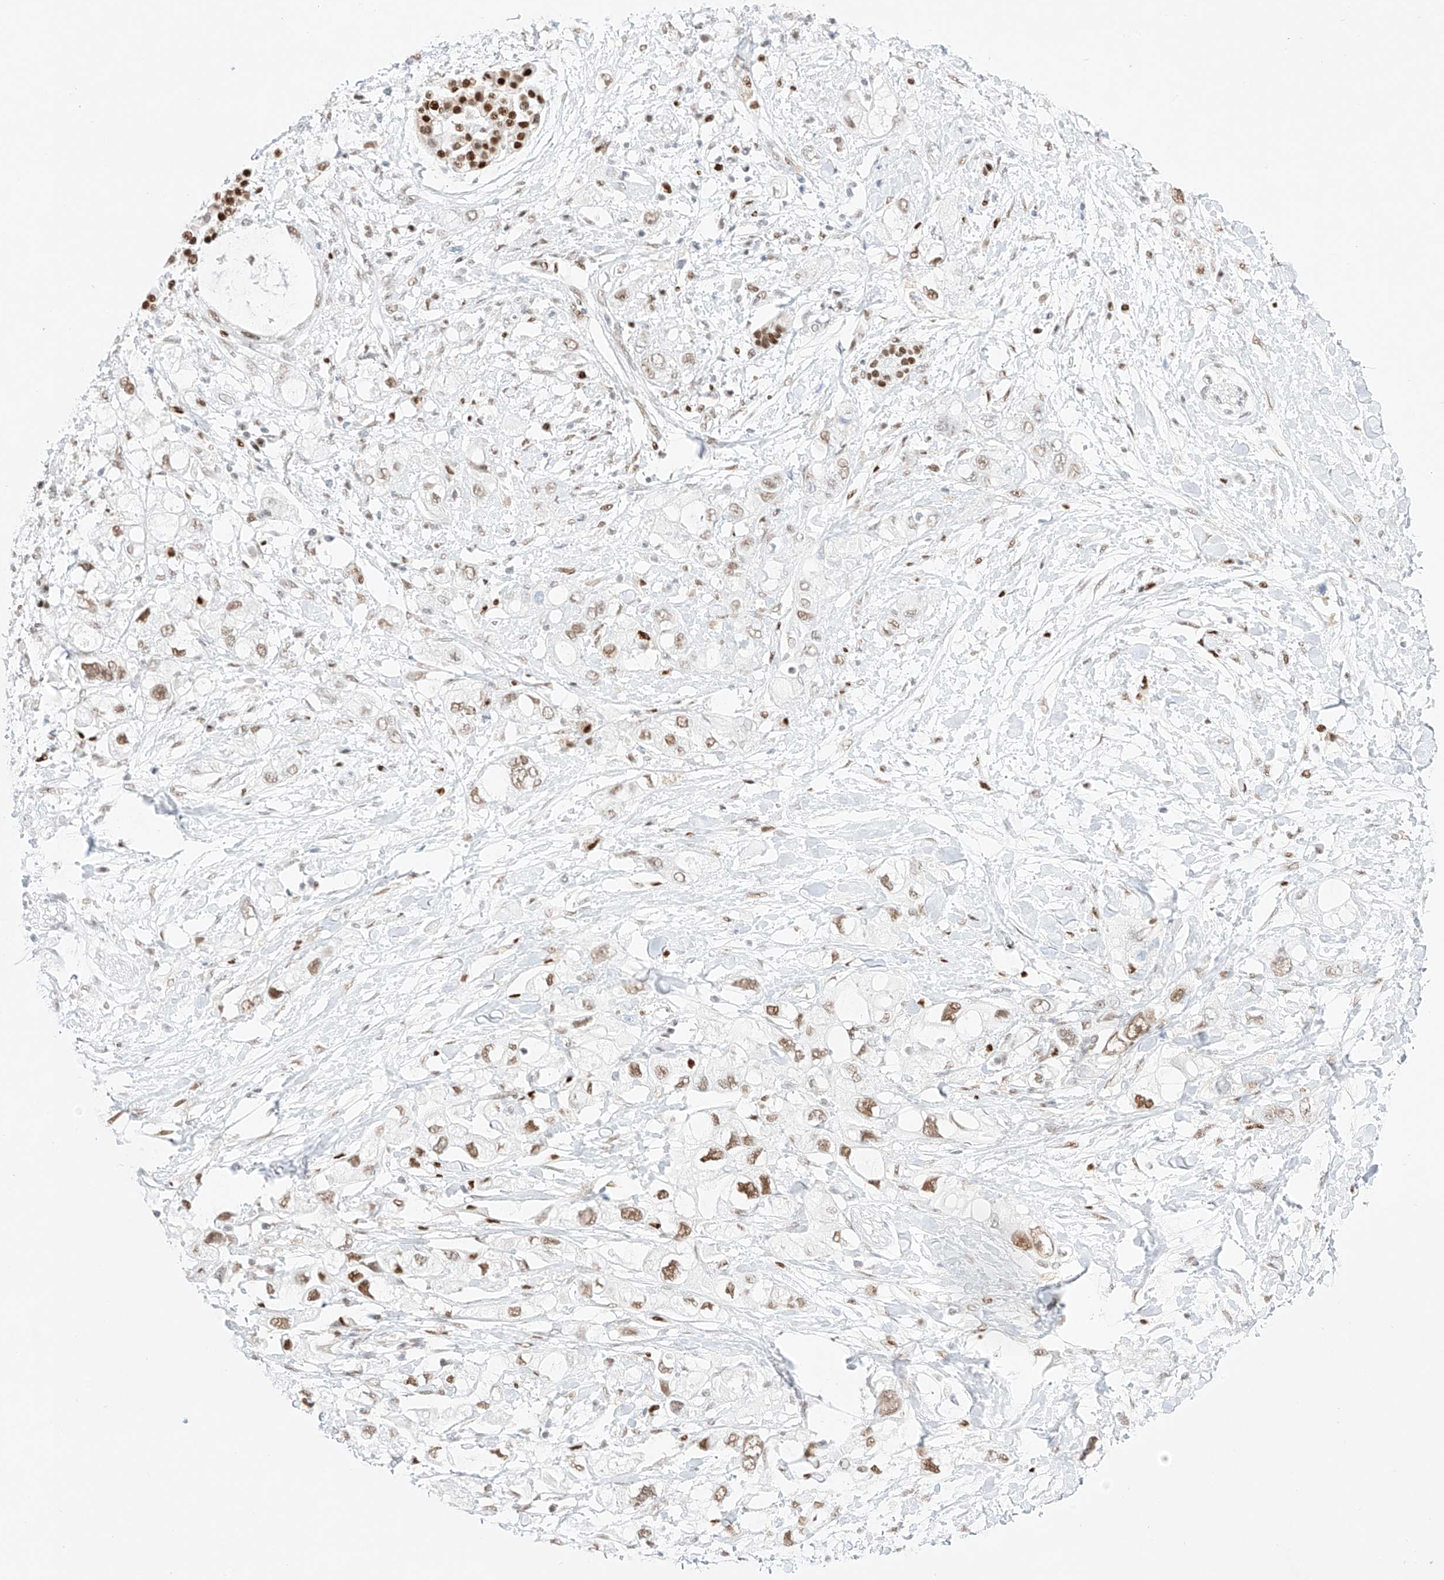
{"staining": {"intensity": "moderate", "quantity": ">75%", "location": "nuclear"}, "tissue": "pancreatic cancer", "cell_type": "Tumor cells", "image_type": "cancer", "snomed": [{"axis": "morphology", "description": "Adenocarcinoma, NOS"}, {"axis": "topography", "description": "Pancreas"}], "caption": "High-magnification brightfield microscopy of pancreatic cancer stained with DAB (3,3'-diaminobenzidine) (brown) and counterstained with hematoxylin (blue). tumor cells exhibit moderate nuclear positivity is seen in approximately>75% of cells. (Brightfield microscopy of DAB IHC at high magnification).", "gene": "APIP", "patient": {"sex": "female", "age": 56}}